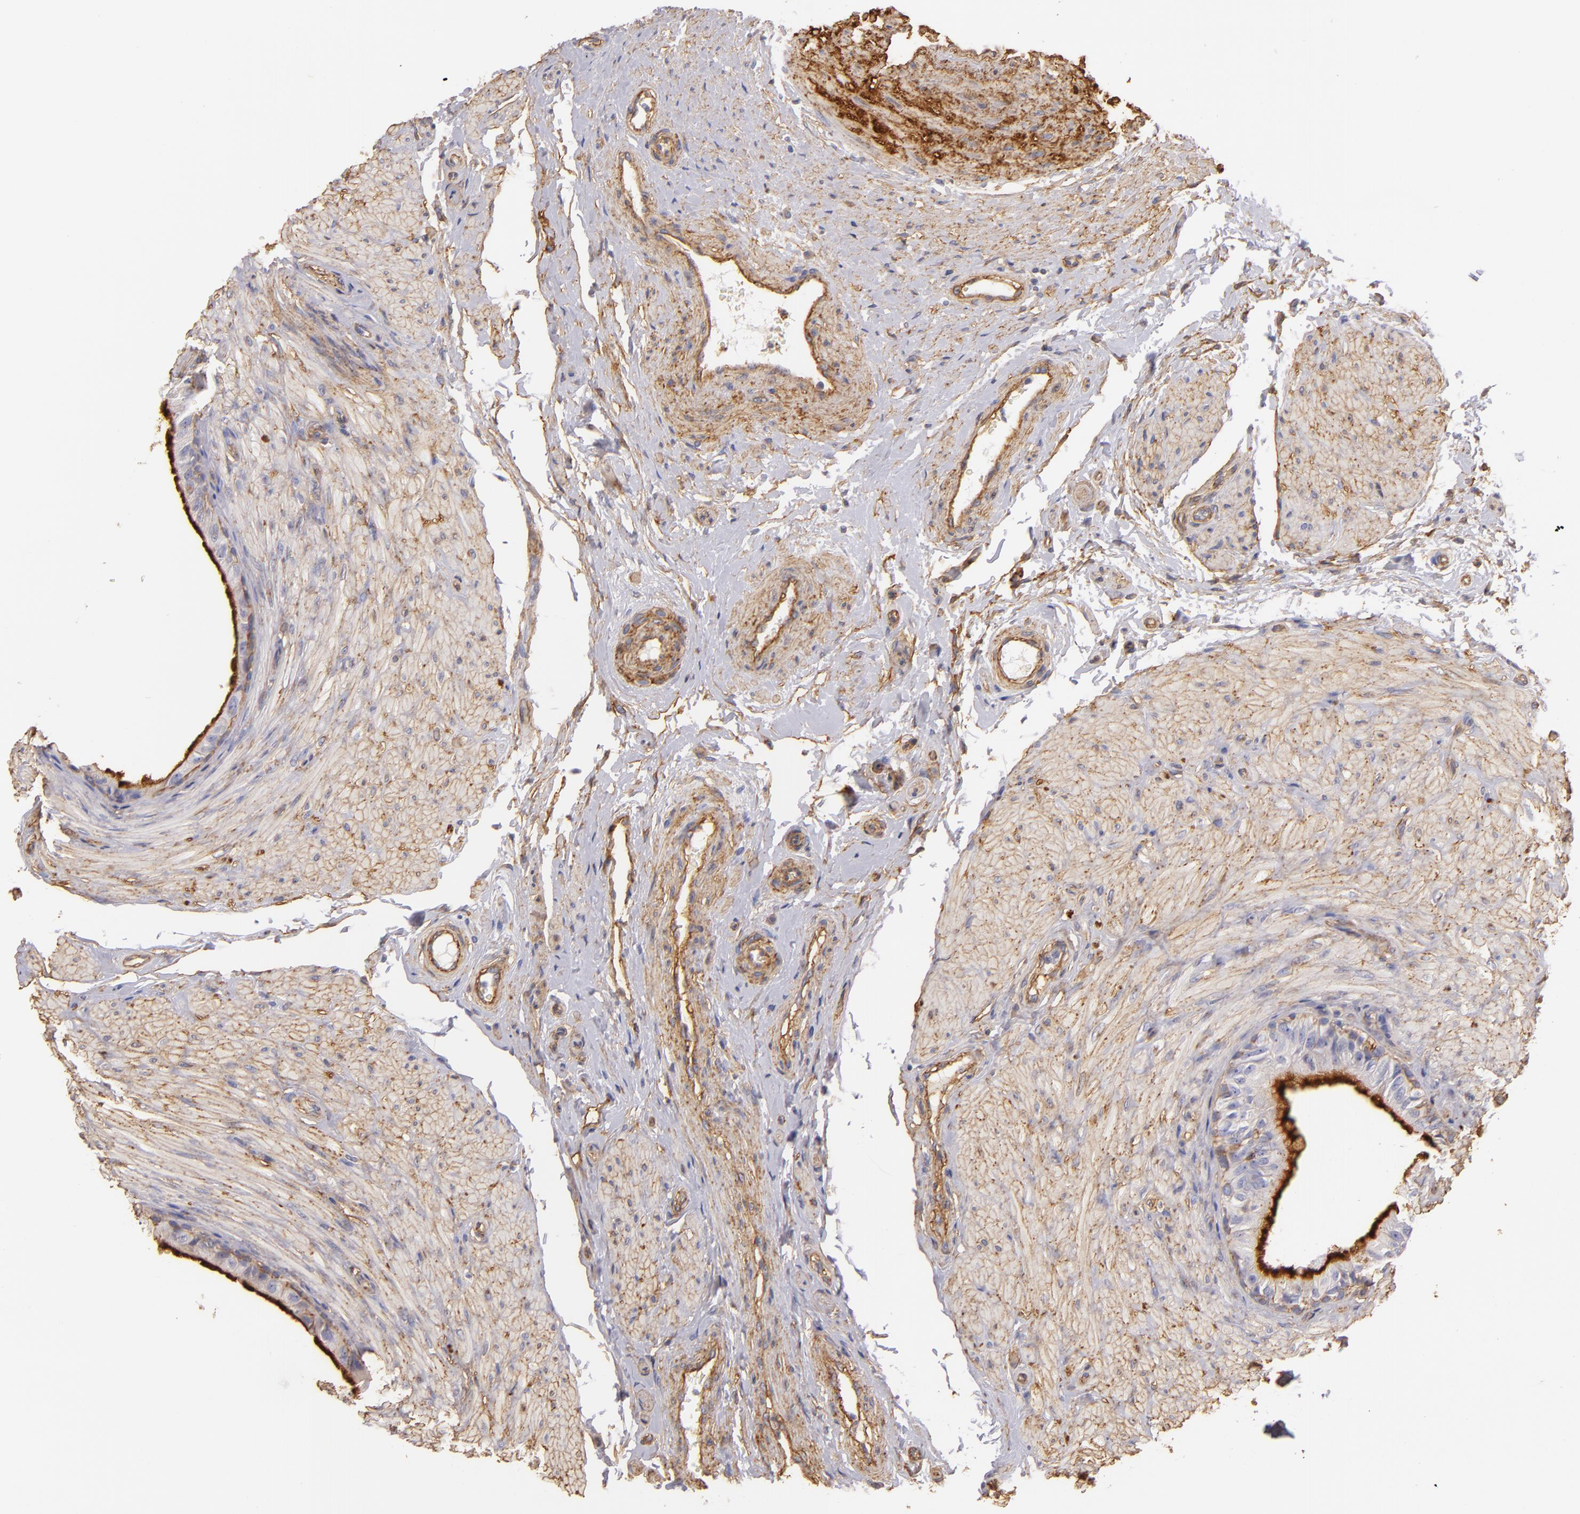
{"staining": {"intensity": "weak", "quantity": "25%-75%", "location": "cytoplasmic/membranous"}, "tissue": "epididymis", "cell_type": "Glandular cells", "image_type": "normal", "snomed": [{"axis": "morphology", "description": "Normal tissue, NOS"}, {"axis": "topography", "description": "Epididymis"}], "caption": "High-magnification brightfield microscopy of benign epididymis stained with DAB (brown) and counterstained with hematoxylin (blue). glandular cells exhibit weak cytoplasmic/membranous staining is identified in approximately25%-75% of cells. (Stains: DAB (3,3'-diaminobenzidine) in brown, nuclei in blue, Microscopy: brightfield microscopy at high magnification).", "gene": "CD151", "patient": {"sex": "male", "age": 68}}